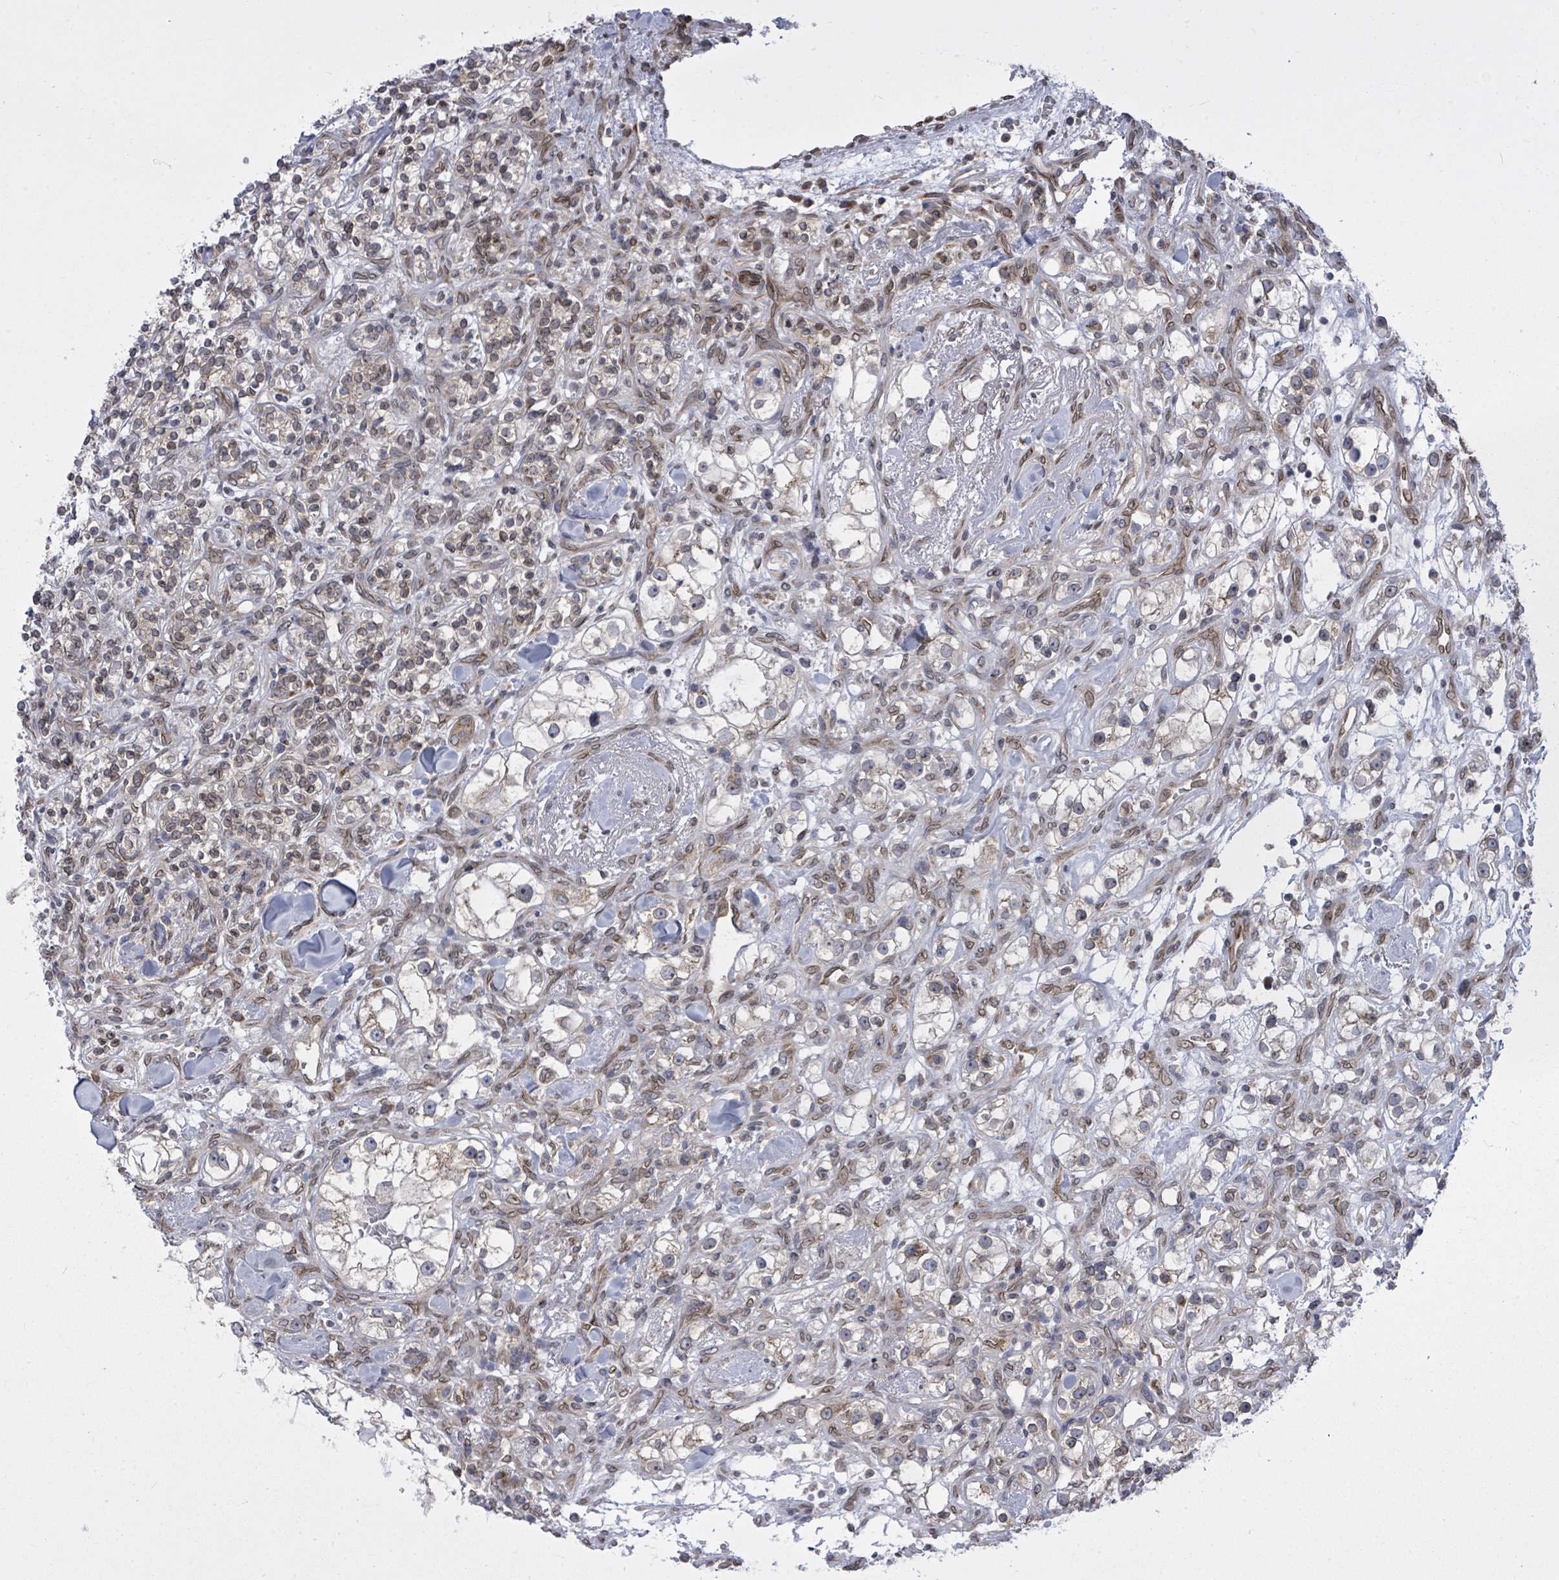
{"staining": {"intensity": "weak", "quantity": "25%-75%", "location": "cytoplasmic/membranous,nuclear"}, "tissue": "renal cancer", "cell_type": "Tumor cells", "image_type": "cancer", "snomed": [{"axis": "morphology", "description": "Adenocarcinoma, NOS"}, {"axis": "topography", "description": "Kidney"}], "caption": "Immunohistochemical staining of renal adenocarcinoma exhibits low levels of weak cytoplasmic/membranous and nuclear protein positivity in approximately 25%-75% of tumor cells.", "gene": "ARFGAP1", "patient": {"sex": "male", "age": 77}}